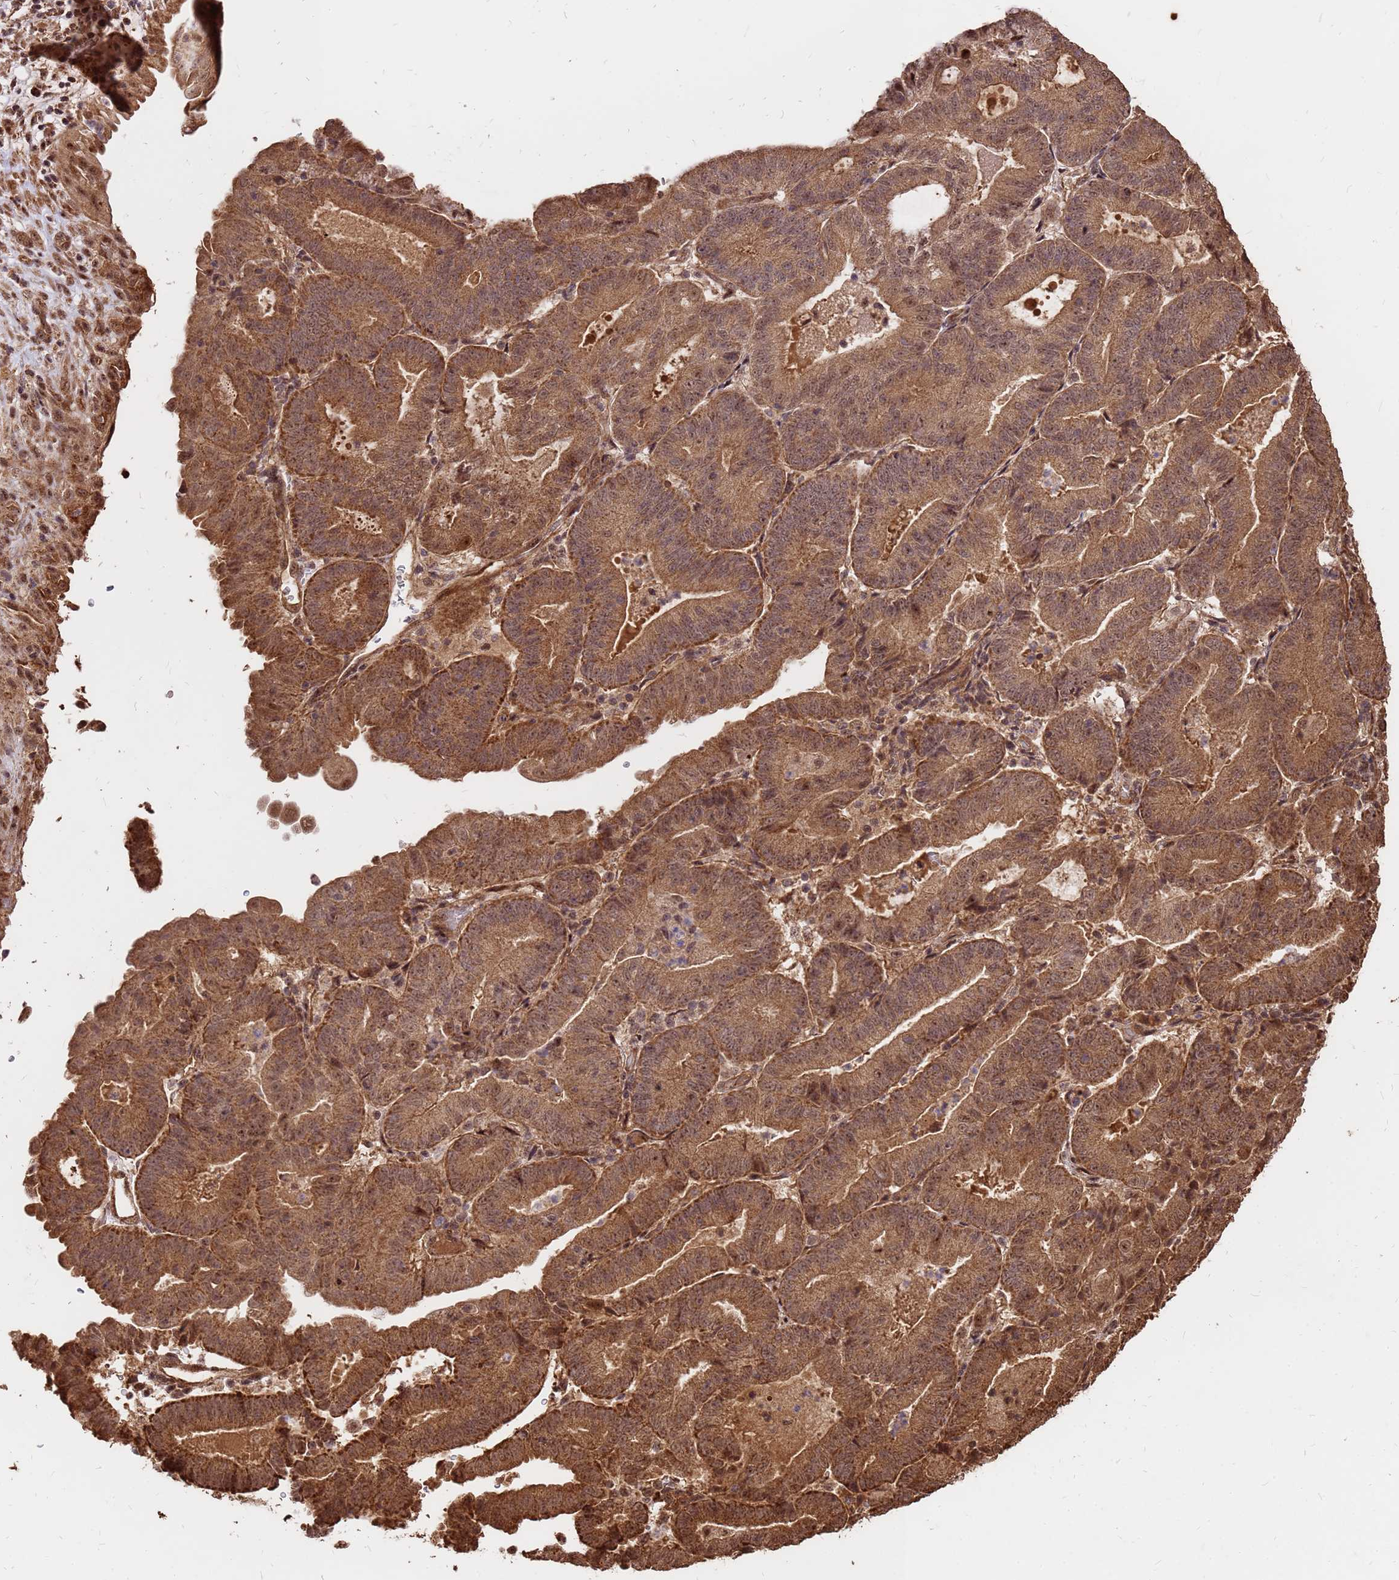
{"staining": {"intensity": "strong", "quantity": ">75%", "location": "cytoplasmic/membranous"}, "tissue": "endometrial cancer", "cell_type": "Tumor cells", "image_type": "cancer", "snomed": [{"axis": "morphology", "description": "Adenocarcinoma, NOS"}, {"axis": "topography", "description": "Endometrium"}], "caption": "Immunohistochemical staining of adenocarcinoma (endometrial) displays high levels of strong cytoplasmic/membranous staining in about >75% of tumor cells.", "gene": "GPATCH8", "patient": {"sex": "female", "age": 70}}